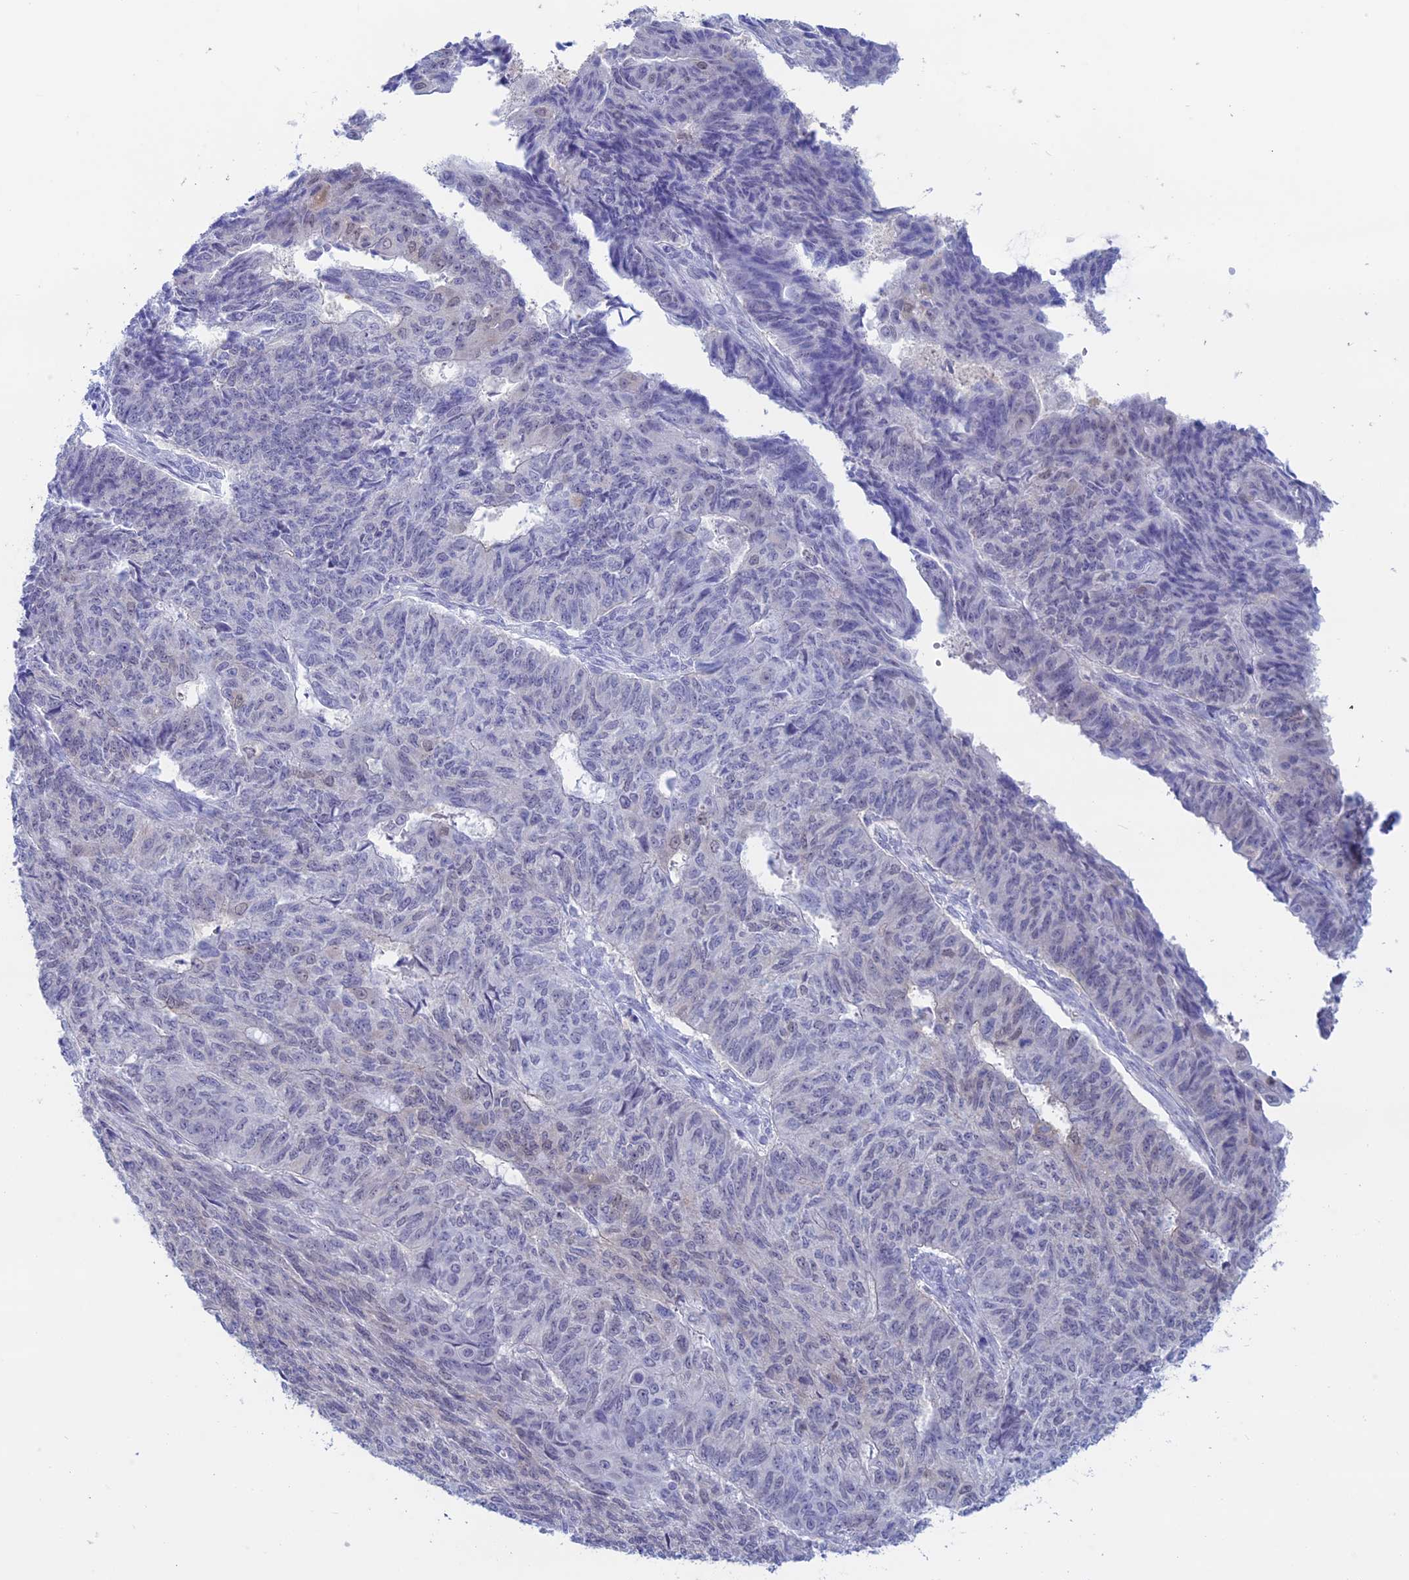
{"staining": {"intensity": "negative", "quantity": "none", "location": "none"}, "tissue": "endometrial cancer", "cell_type": "Tumor cells", "image_type": "cancer", "snomed": [{"axis": "morphology", "description": "Adenocarcinoma, NOS"}, {"axis": "topography", "description": "Endometrium"}], "caption": "Endometrial cancer (adenocarcinoma) stained for a protein using immunohistochemistry exhibits no expression tumor cells.", "gene": "LHFPL2", "patient": {"sex": "female", "age": 32}}